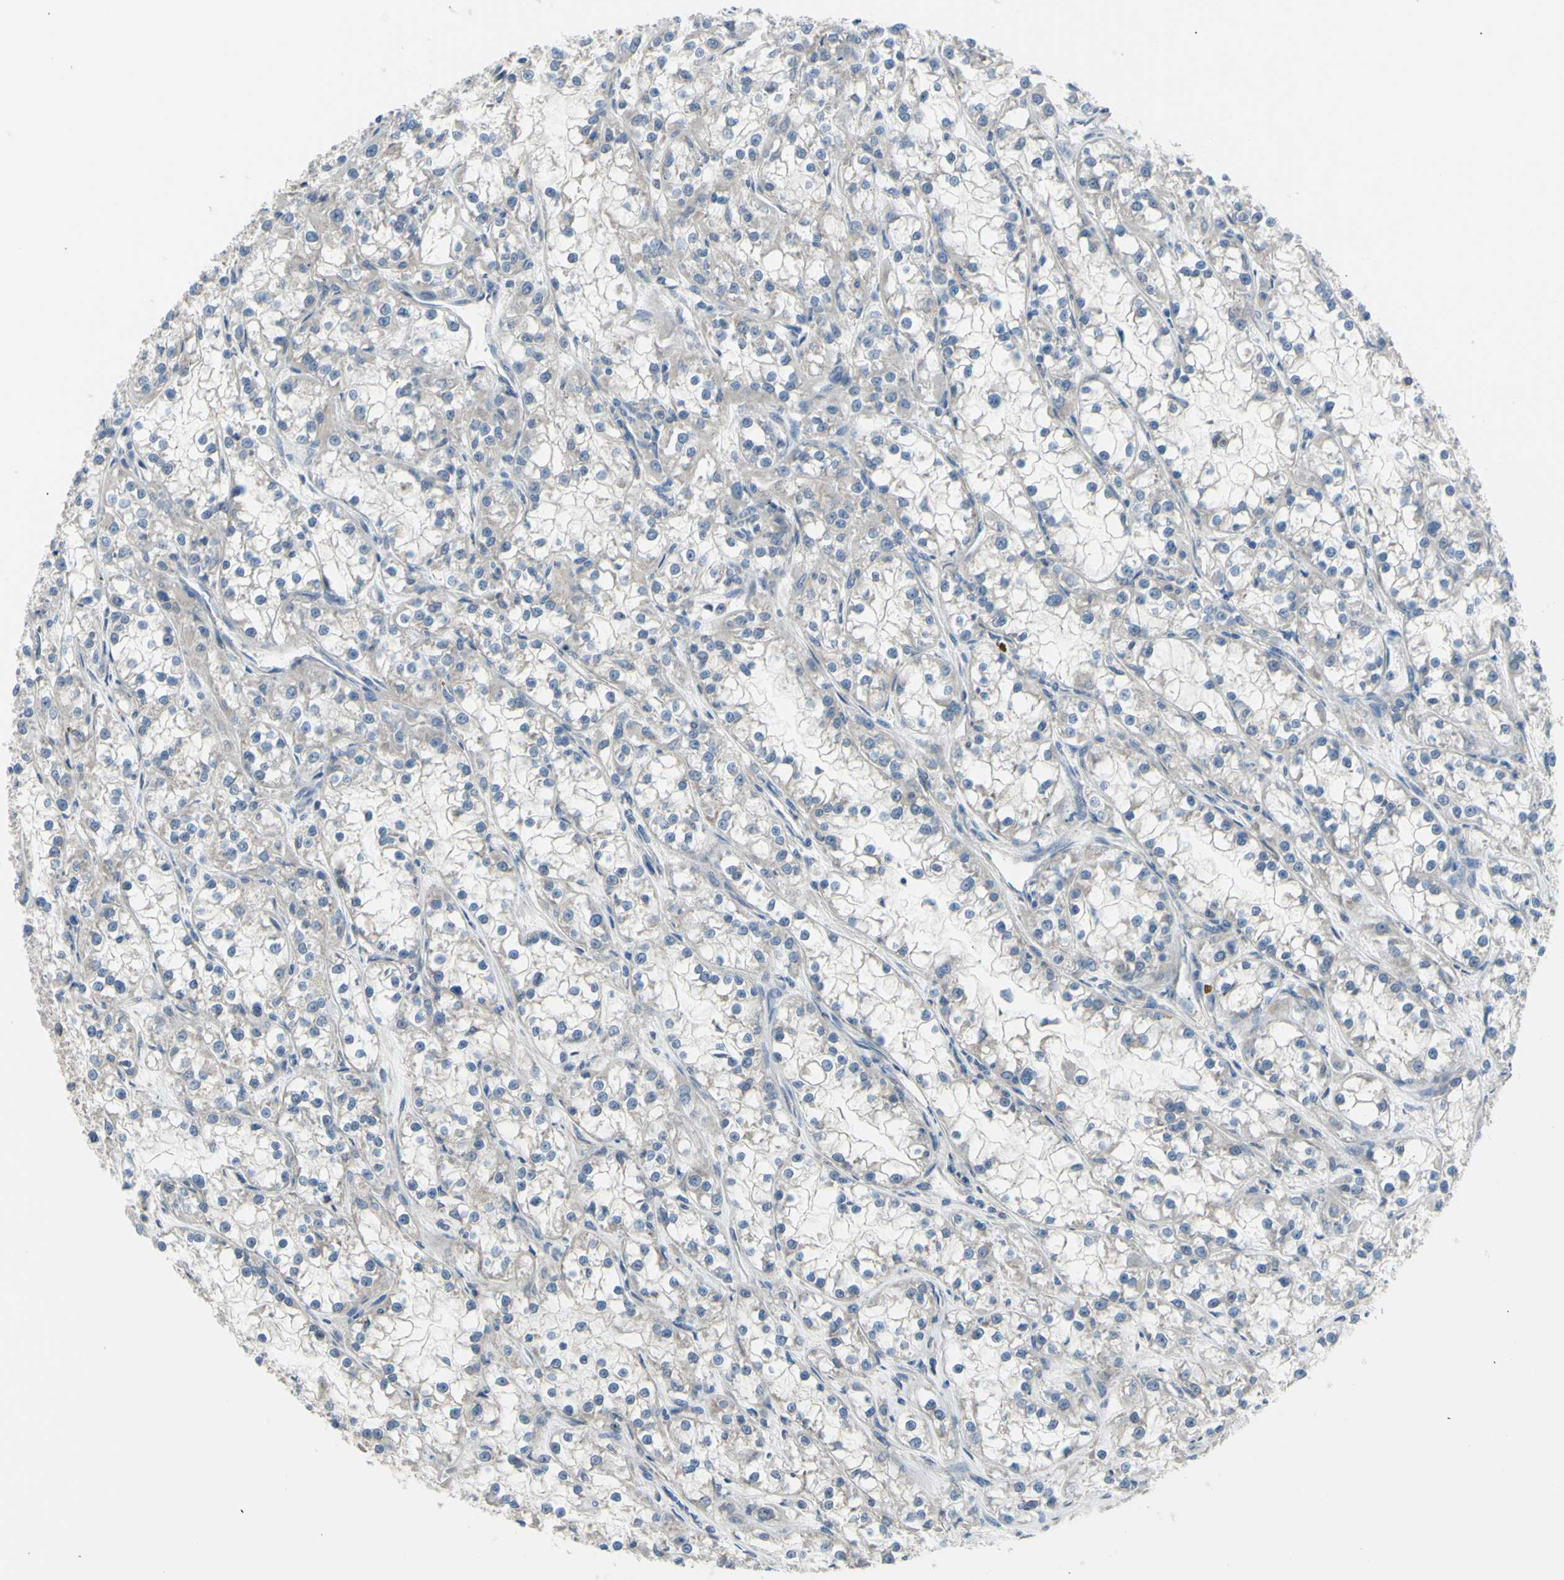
{"staining": {"intensity": "negative", "quantity": "none", "location": "none"}, "tissue": "renal cancer", "cell_type": "Tumor cells", "image_type": "cancer", "snomed": [{"axis": "morphology", "description": "Adenocarcinoma, NOS"}, {"axis": "topography", "description": "Kidney"}], "caption": "IHC micrograph of renal cancer stained for a protein (brown), which exhibits no staining in tumor cells. Nuclei are stained in blue.", "gene": "GRAMD2B", "patient": {"sex": "female", "age": 52}}